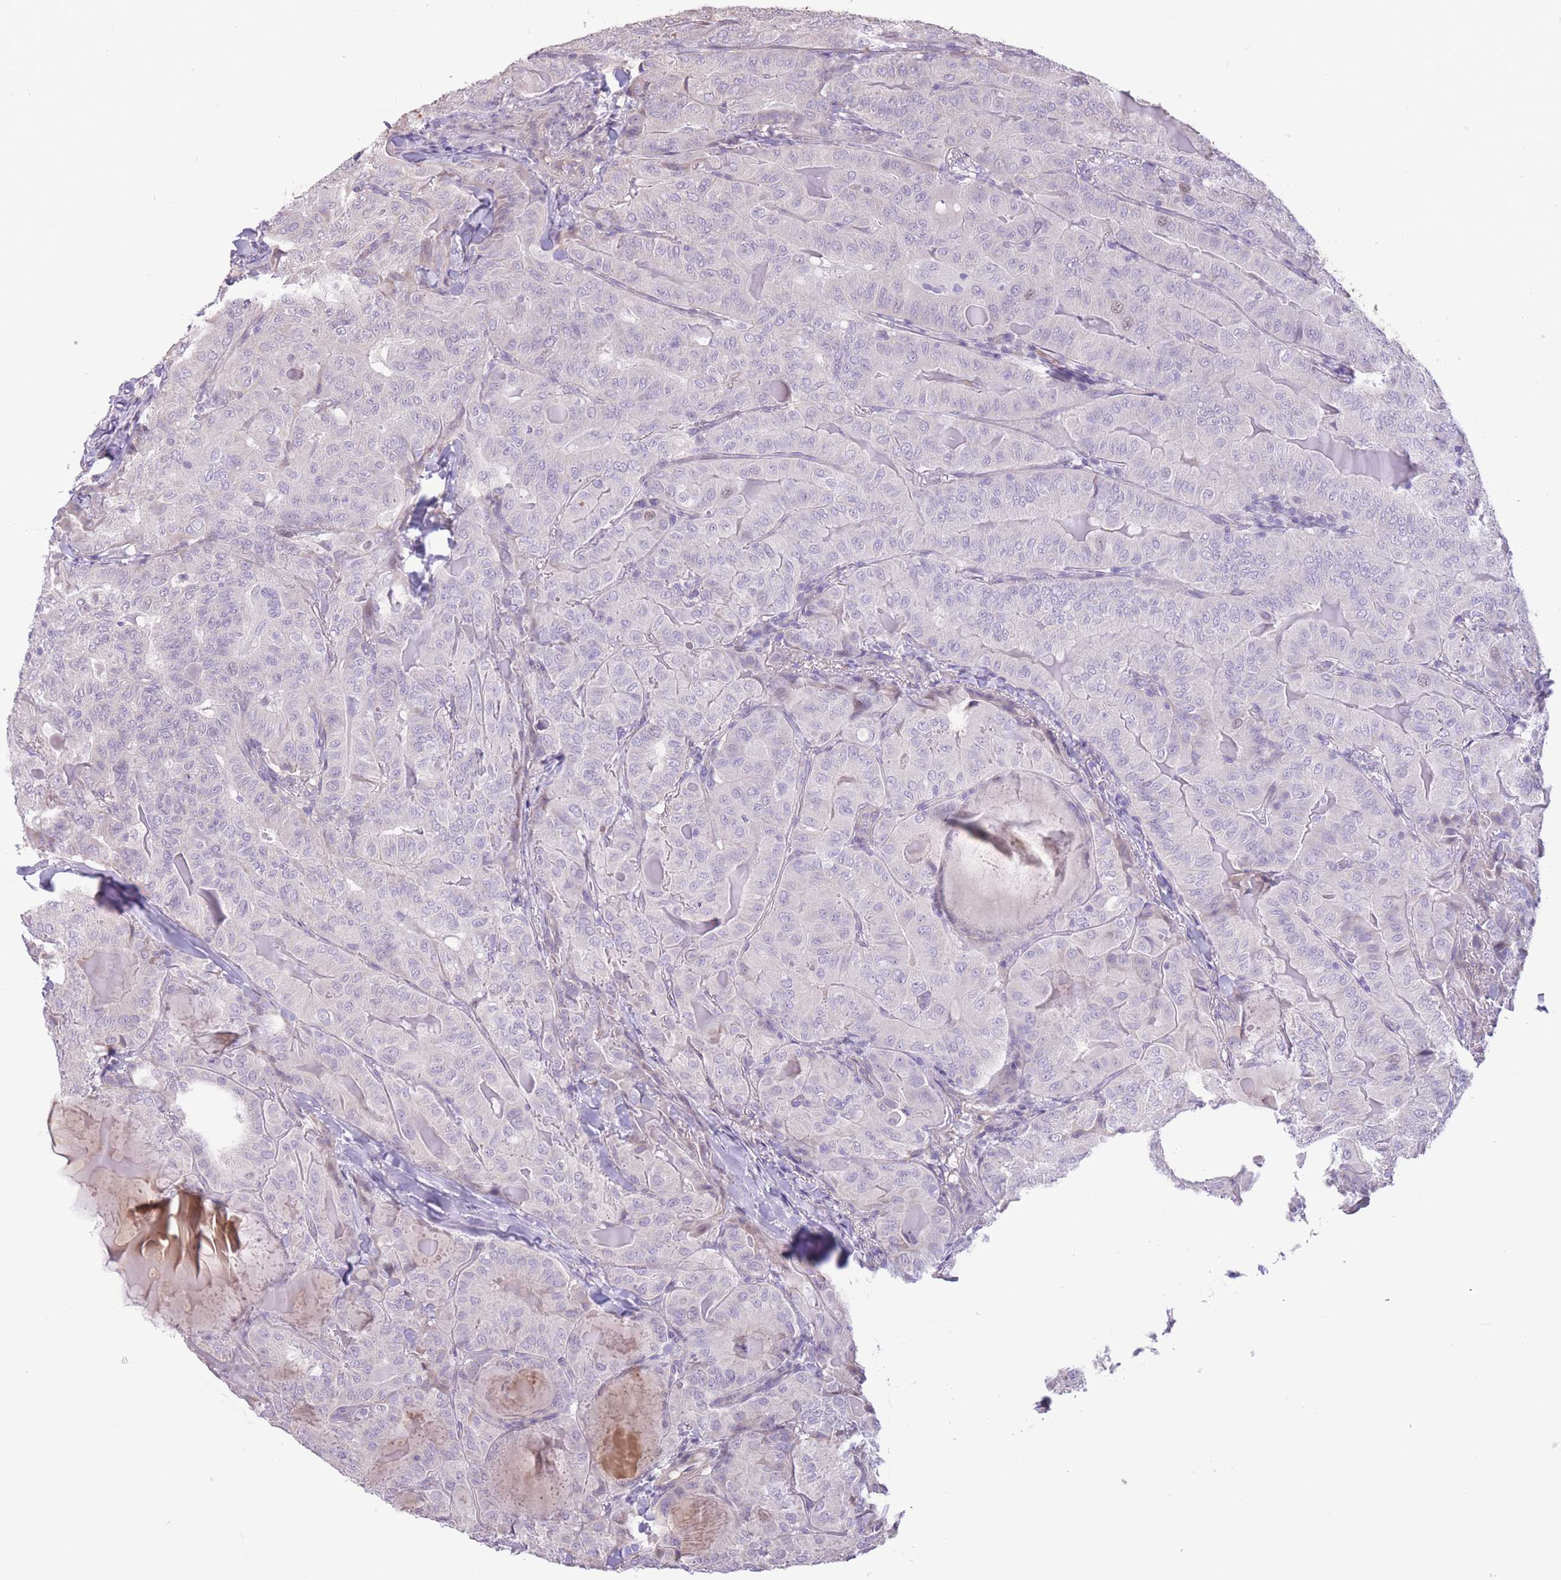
{"staining": {"intensity": "negative", "quantity": "none", "location": "none"}, "tissue": "thyroid cancer", "cell_type": "Tumor cells", "image_type": "cancer", "snomed": [{"axis": "morphology", "description": "Papillary adenocarcinoma, NOS"}, {"axis": "topography", "description": "Thyroid gland"}], "caption": "DAB (3,3'-diaminobenzidine) immunohistochemical staining of thyroid cancer (papillary adenocarcinoma) reveals no significant positivity in tumor cells.", "gene": "WDR70", "patient": {"sex": "female", "age": 68}}